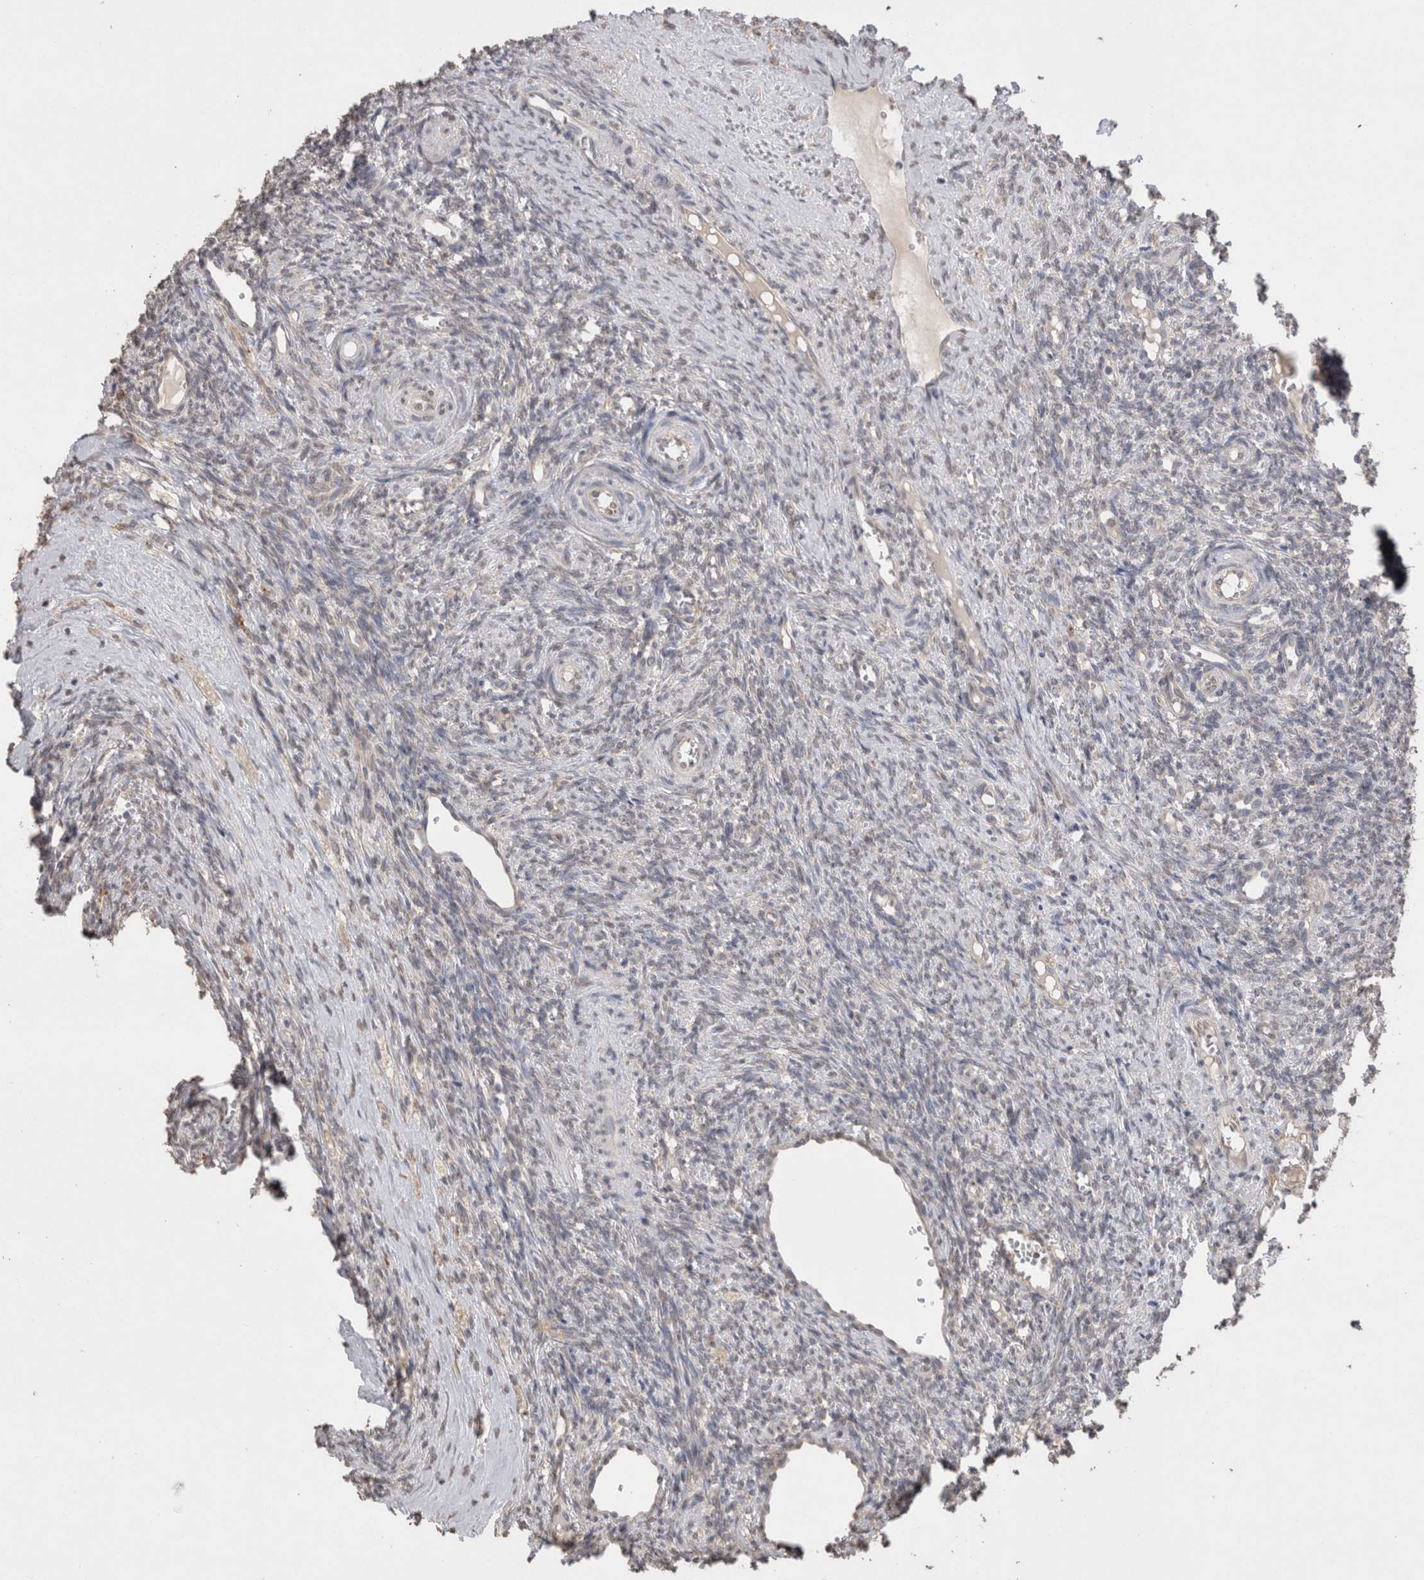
{"staining": {"intensity": "negative", "quantity": "none", "location": "none"}, "tissue": "ovary", "cell_type": "Ovarian stroma cells", "image_type": "normal", "snomed": [{"axis": "morphology", "description": "Normal tissue, NOS"}, {"axis": "topography", "description": "Ovary"}], "caption": "Immunohistochemistry (IHC) photomicrograph of normal human ovary stained for a protein (brown), which demonstrates no expression in ovarian stroma cells.", "gene": "NOMO1", "patient": {"sex": "female", "age": 41}}